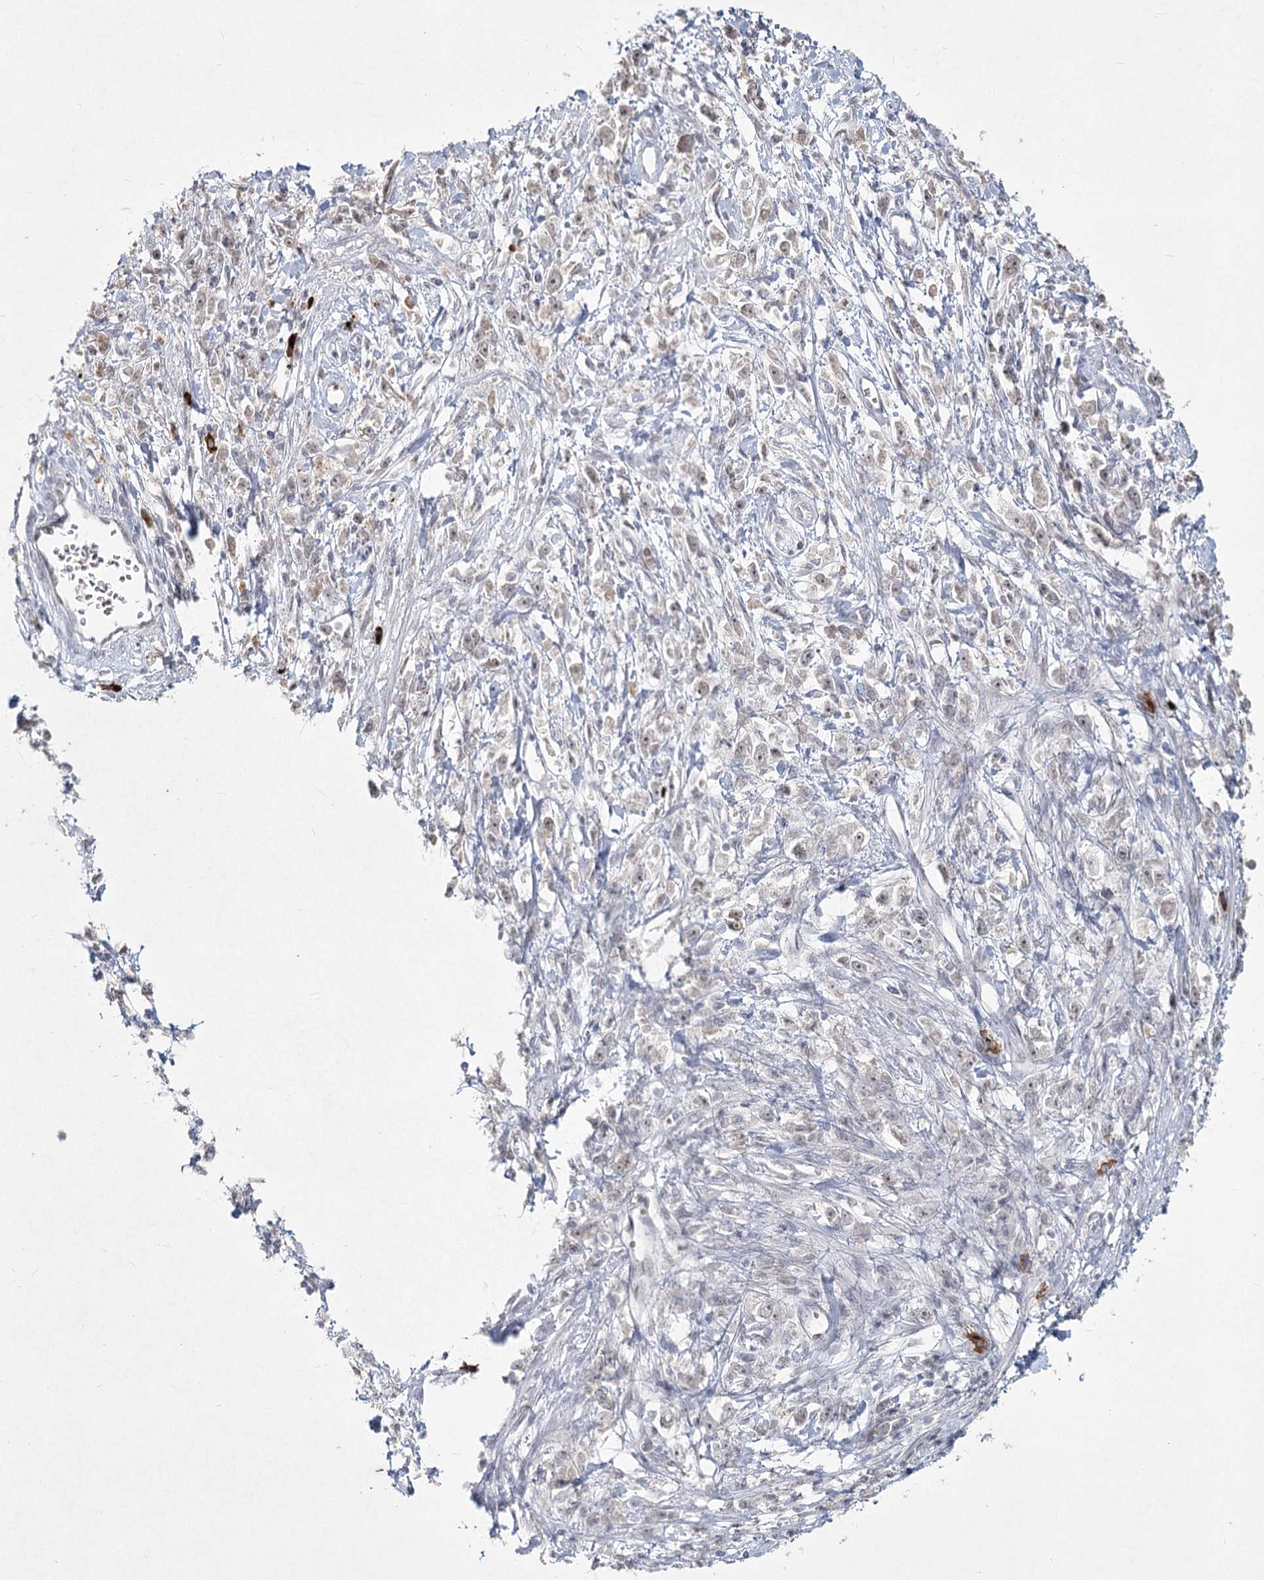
{"staining": {"intensity": "moderate", "quantity": "<25%", "location": "cytoplasmic/membranous"}, "tissue": "stomach cancer", "cell_type": "Tumor cells", "image_type": "cancer", "snomed": [{"axis": "morphology", "description": "Adenocarcinoma, NOS"}, {"axis": "topography", "description": "Stomach"}], "caption": "Immunohistochemistry (IHC) micrograph of adenocarcinoma (stomach) stained for a protein (brown), which shows low levels of moderate cytoplasmic/membranous staining in about <25% of tumor cells.", "gene": "LY6G5C", "patient": {"sex": "female", "age": 59}}